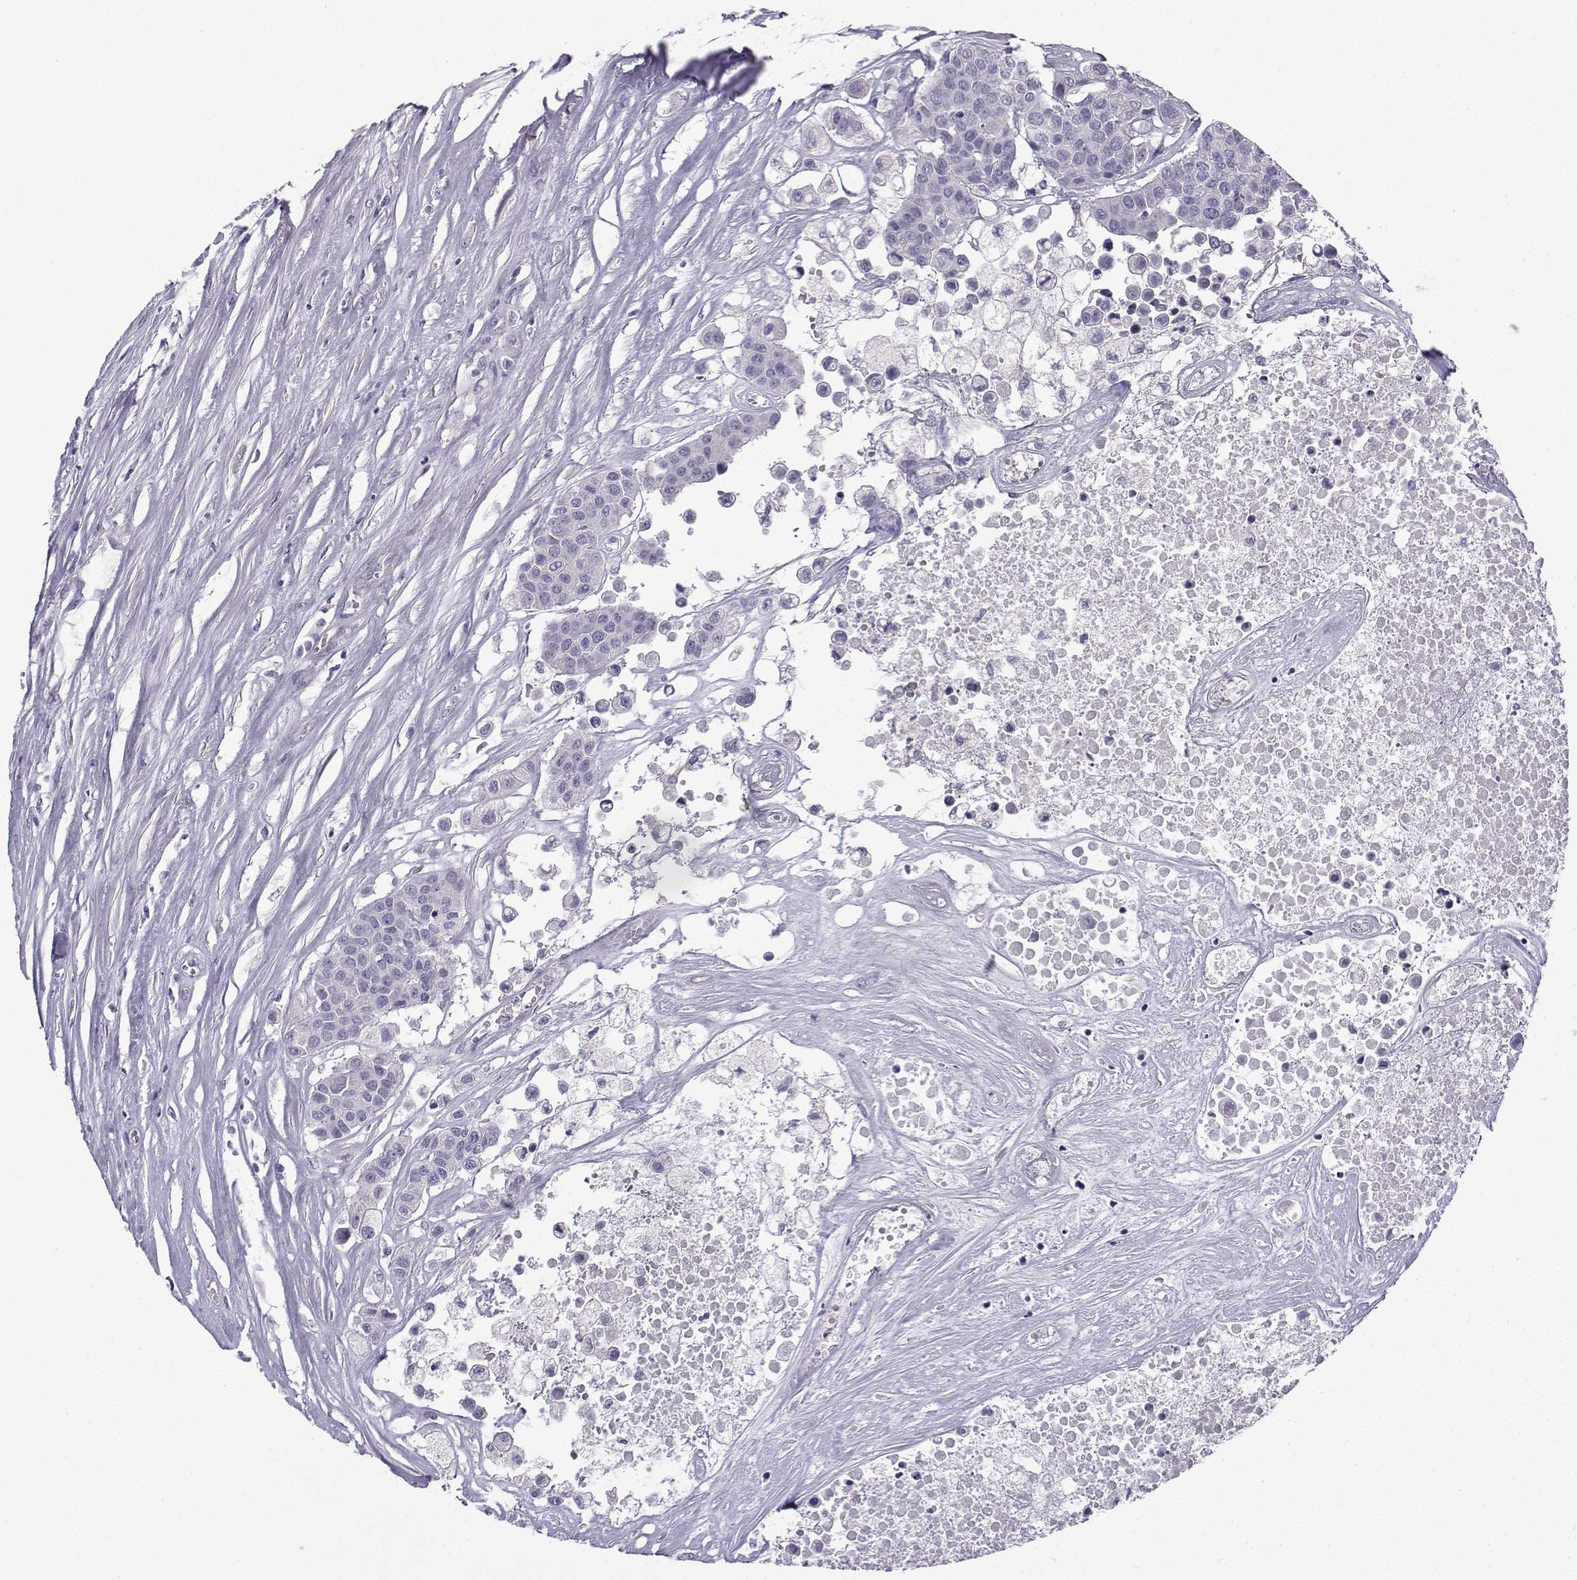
{"staining": {"intensity": "negative", "quantity": "none", "location": "none"}, "tissue": "carcinoid", "cell_type": "Tumor cells", "image_type": "cancer", "snomed": [{"axis": "morphology", "description": "Carcinoid, malignant, NOS"}, {"axis": "topography", "description": "Colon"}], "caption": "Immunohistochemical staining of carcinoid (malignant) demonstrates no significant staining in tumor cells.", "gene": "SPACA7", "patient": {"sex": "male", "age": 81}}